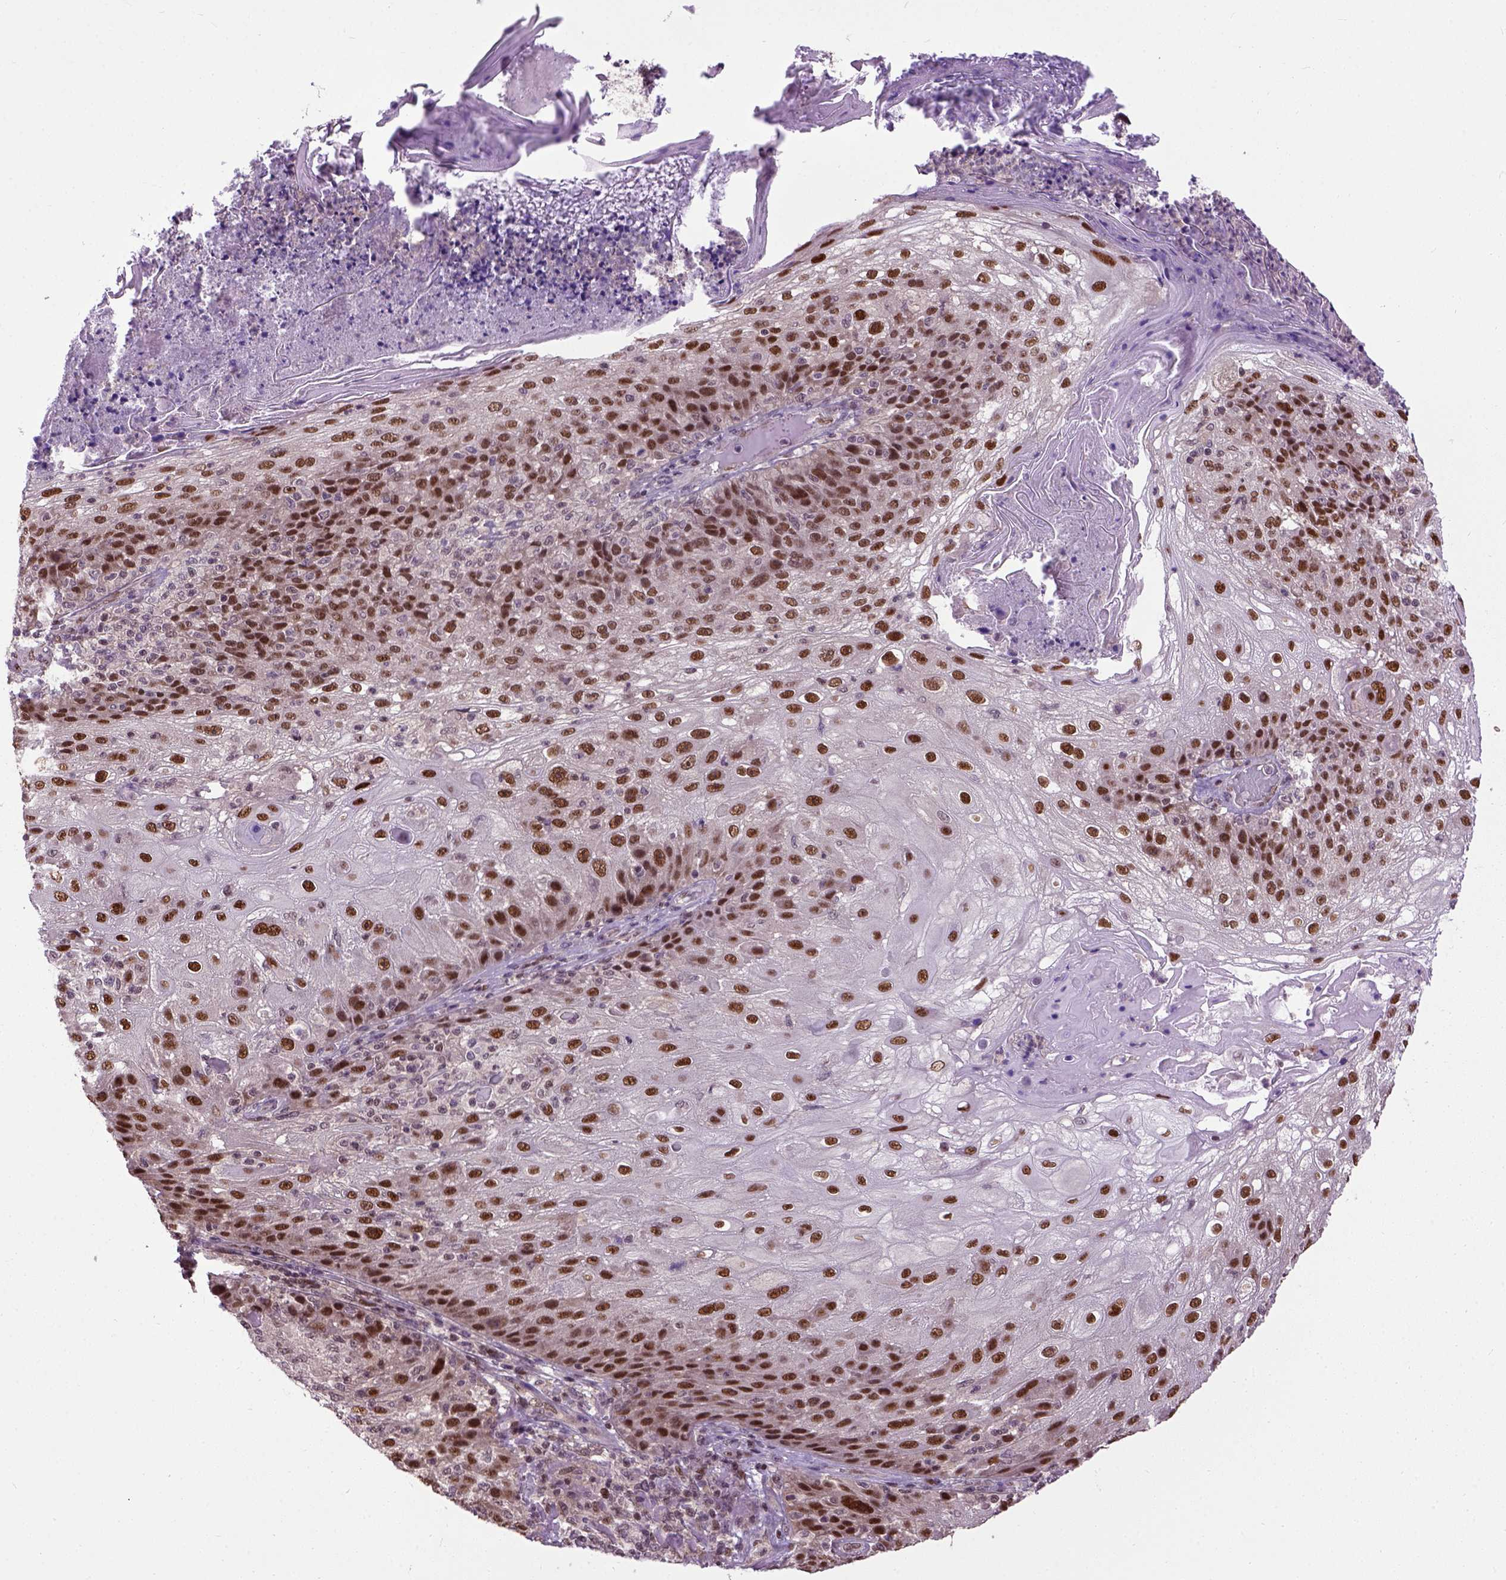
{"staining": {"intensity": "strong", "quantity": ">75%", "location": "nuclear"}, "tissue": "skin cancer", "cell_type": "Tumor cells", "image_type": "cancer", "snomed": [{"axis": "morphology", "description": "Normal tissue, NOS"}, {"axis": "morphology", "description": "Squamous cell carcinoma, NOS"}, {"axis": "topography", "description": "Skin"}], "caption": "Immunohistochemistry (IHC) histopathology image of neoplastic tissue: skin cancer (squamous cell carcinoma) stained using IHC displays high levels of strong protein expression localized specifically in the nuclear of tumor cells, appearing as a nuclear brown color.", "gene": "UBA3", "patient": {"sex": "female", "age": 83}}